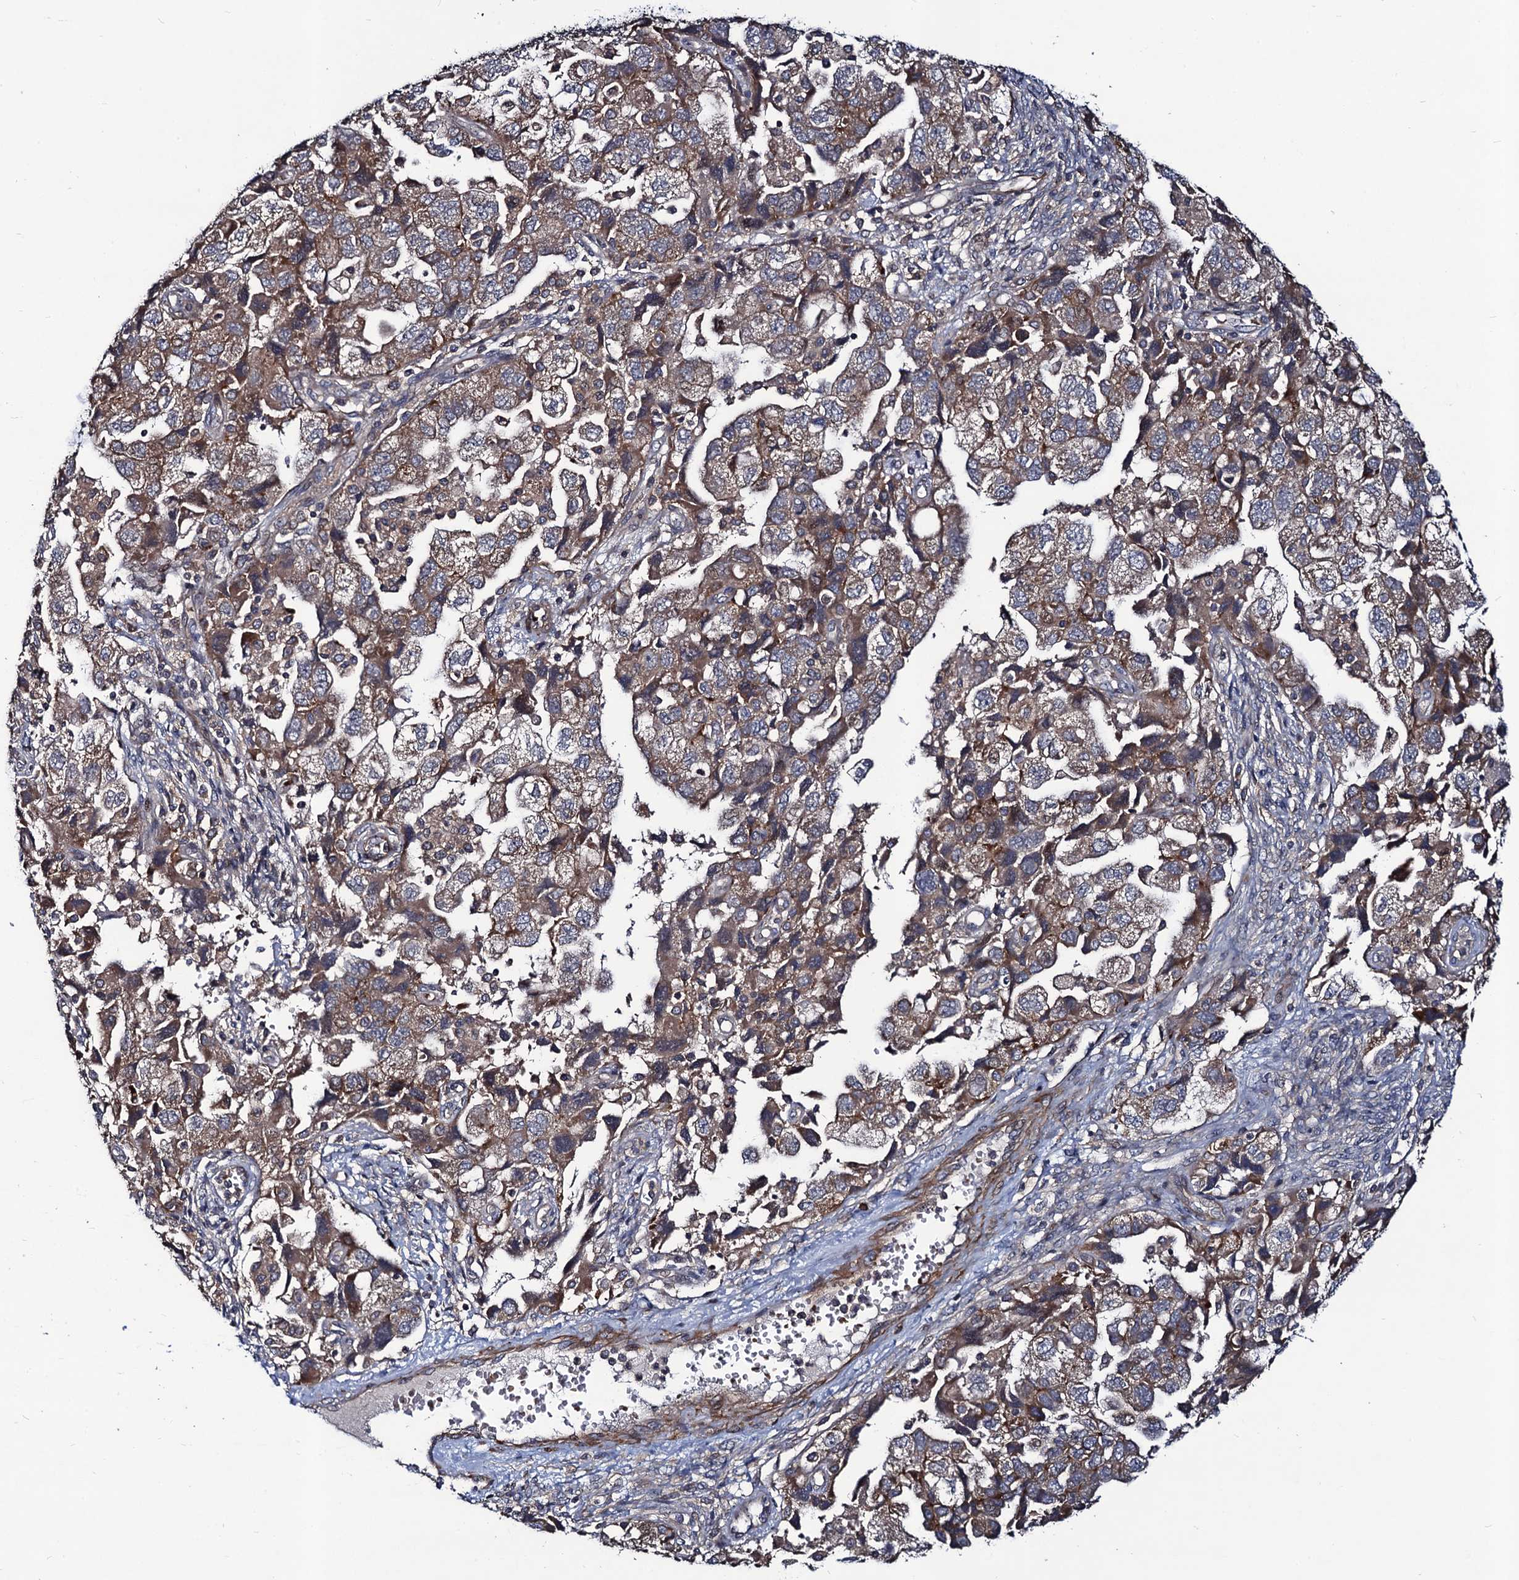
{"staining": {"intensity": "weak", "quantity": "25%-75%", "location": "cytoplasmic/membranous"}, "tissue": "ovarian cancer", "cell_type": "Tumor cells", "image_type": "cancer", "snomed": [{"axis": "morphology", "description": "Carcinoma, NOS"}, {"axis": "morphology", "description": "Cystadenocarcinoma, serous, NOS"}, {"axis": "topography", "description": "Ovary"}], "caption": "IHC (DAB) staining of human ovarian cancer demonstrates weak cytoplasmic/membranous protein staining in approximately 25%-75% of tumor cells.", "gene": "KXD1", "patient": {"sex": "female", "age": 69}}